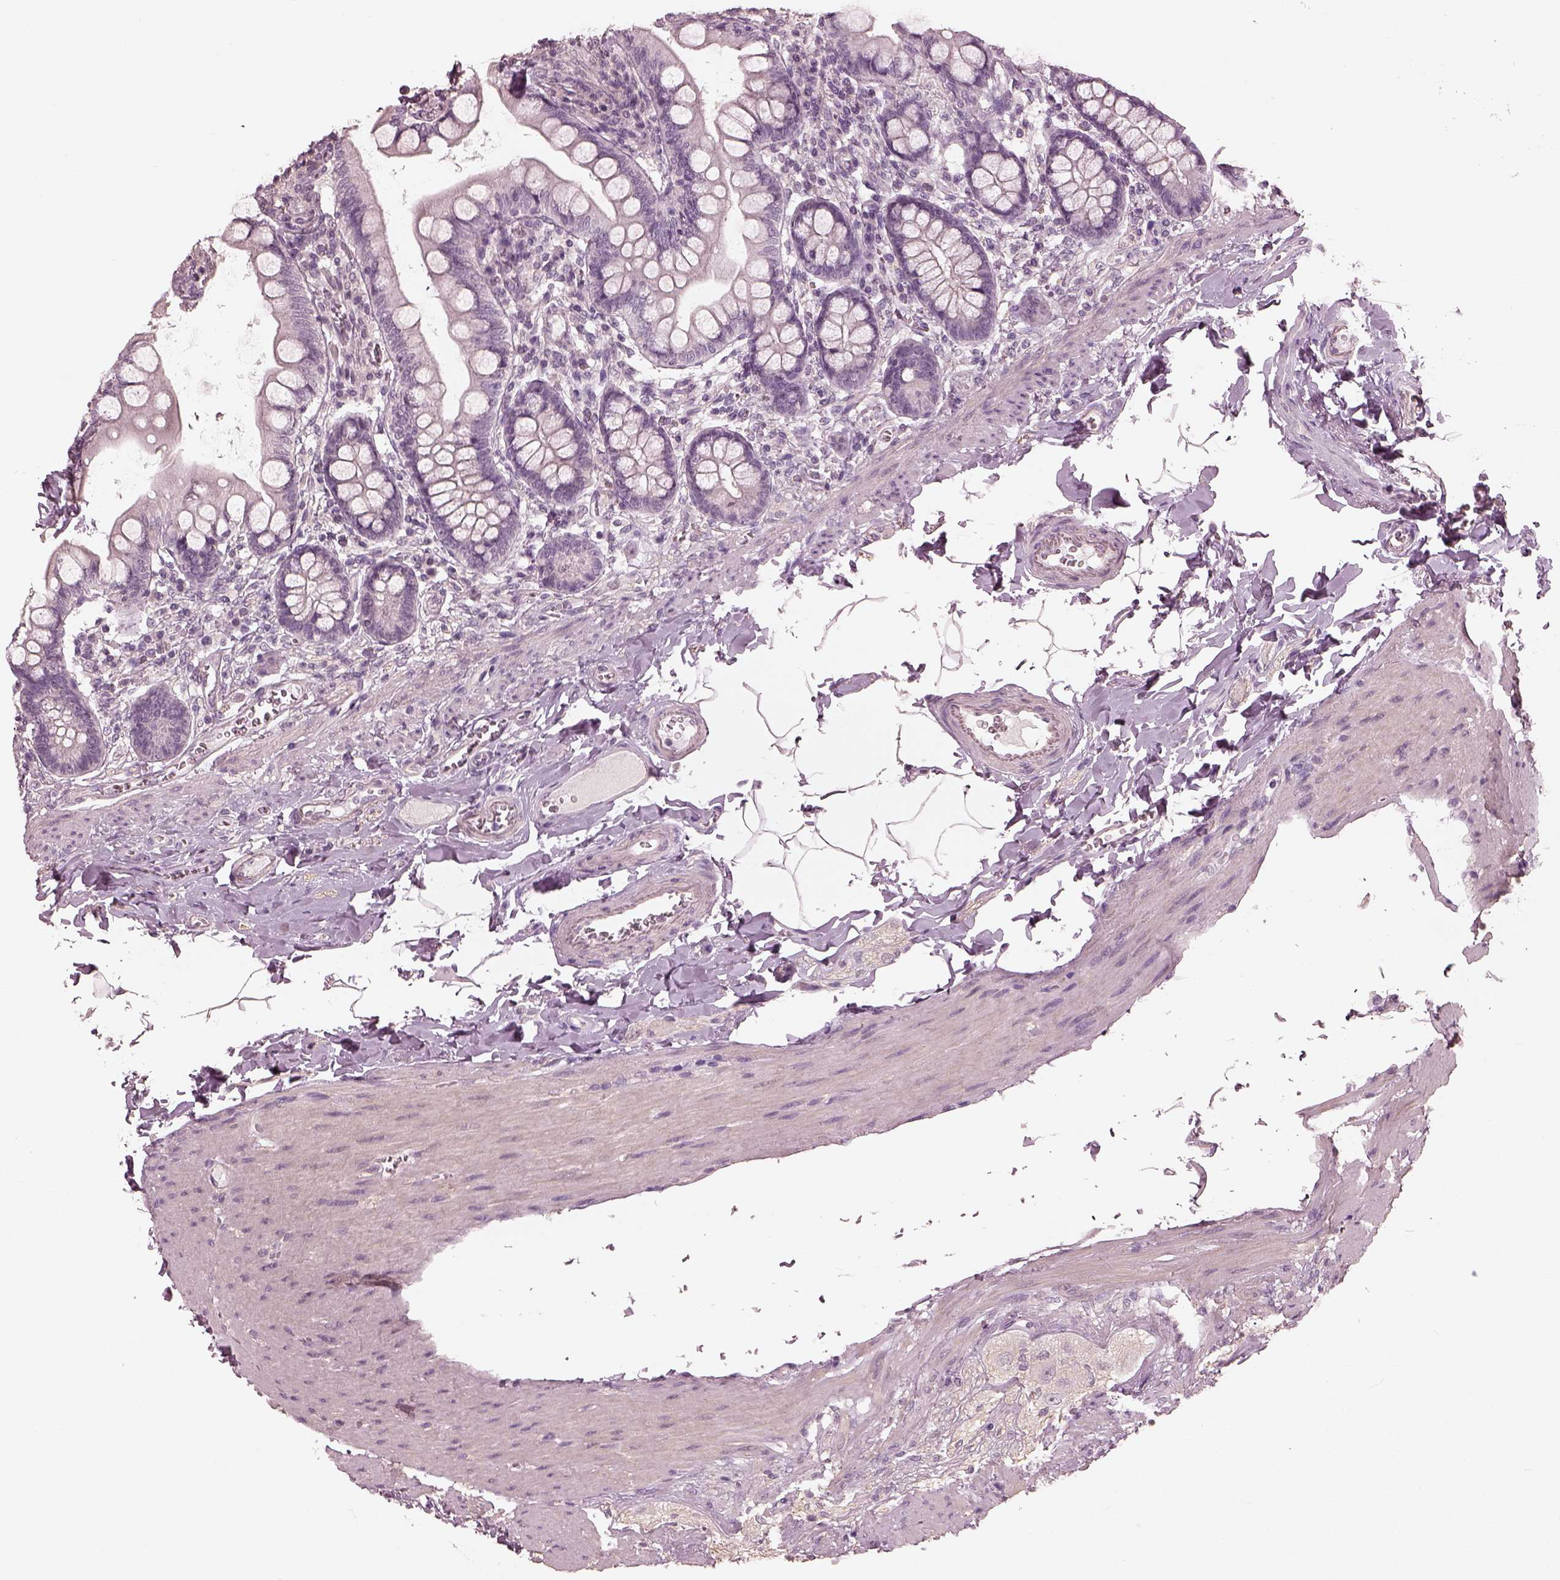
{"staining": {"intensity": "negative", "quantity": "none", "location": "none"}, "tissue": "small intestine", "cell_type": "Glandular cells", "image_type": "normal", "snomed": [{"axis": "morphology", "description": "Normal tissue, NOS"}, {"axis": "topography", "description": "Small intestine"}], "caption": "Human small intestine stained for a protein using immunohistochemistry reveals no positivity in glandular cells.", "gene": "OPTC", "patient": {"sex": "female", "age": 56}}